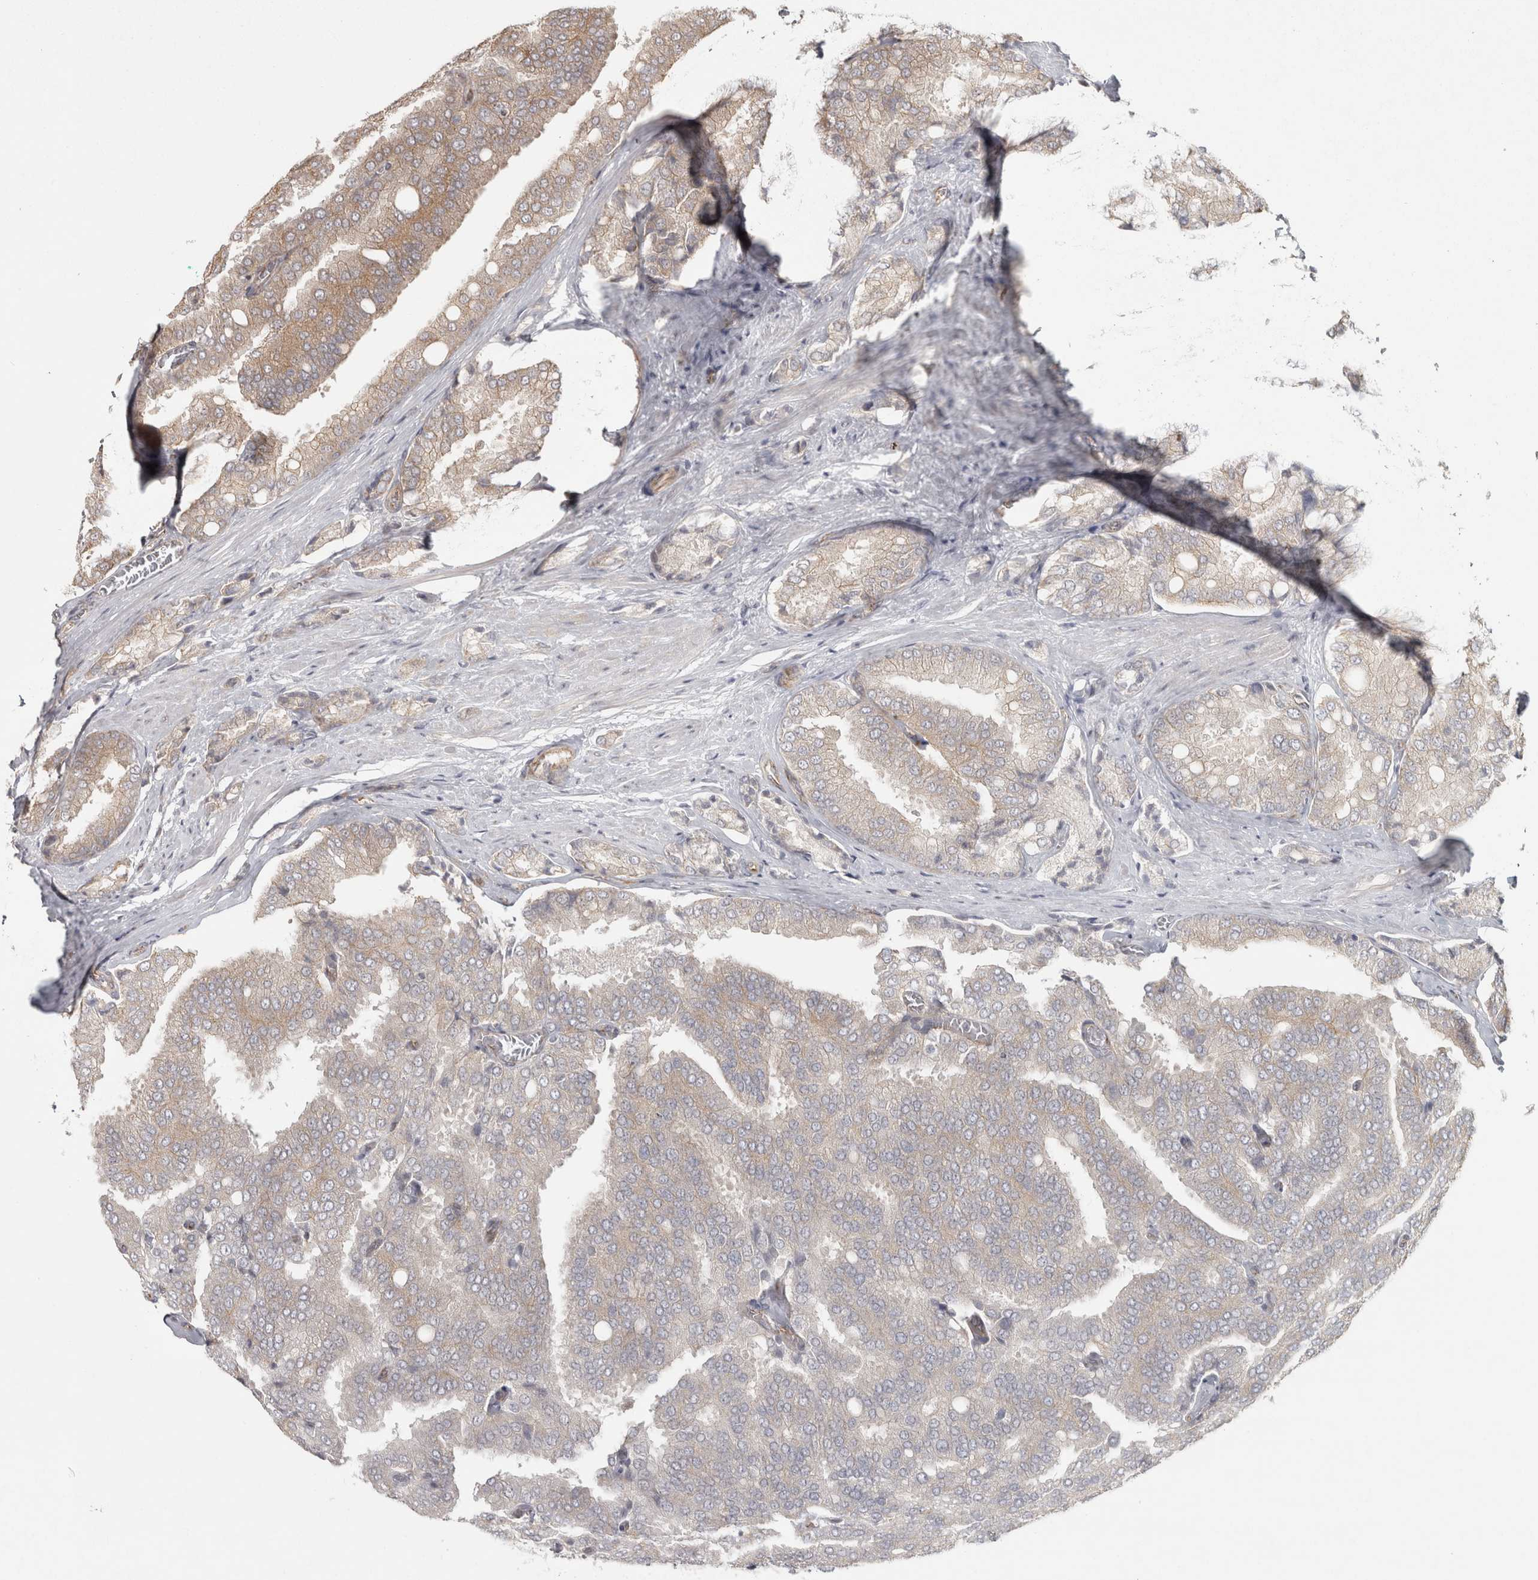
{"staining": {"intensity": "moderate", "quantity": "<25%", "location": "cytoplasmic/membranous"}, "tissue": "prostate cancer", "cell_type": "Tumor cells", "image_type": "cancer", "snomed": [{"axis": "morphology", "description": "Adenocarcinoma, High grade"}, {"axis": "topography", "description": "Prostate"}], "caption": "A photomicrograph showing moderate cytoplasmic/membranous expression in about <25% of tumor cells in prostate high-grade adenocarcinoma, as visualized by brown immunohistochemical staining.", "gene": "CAMSAP2", "patient": {"sex": "male", "age": 50}}